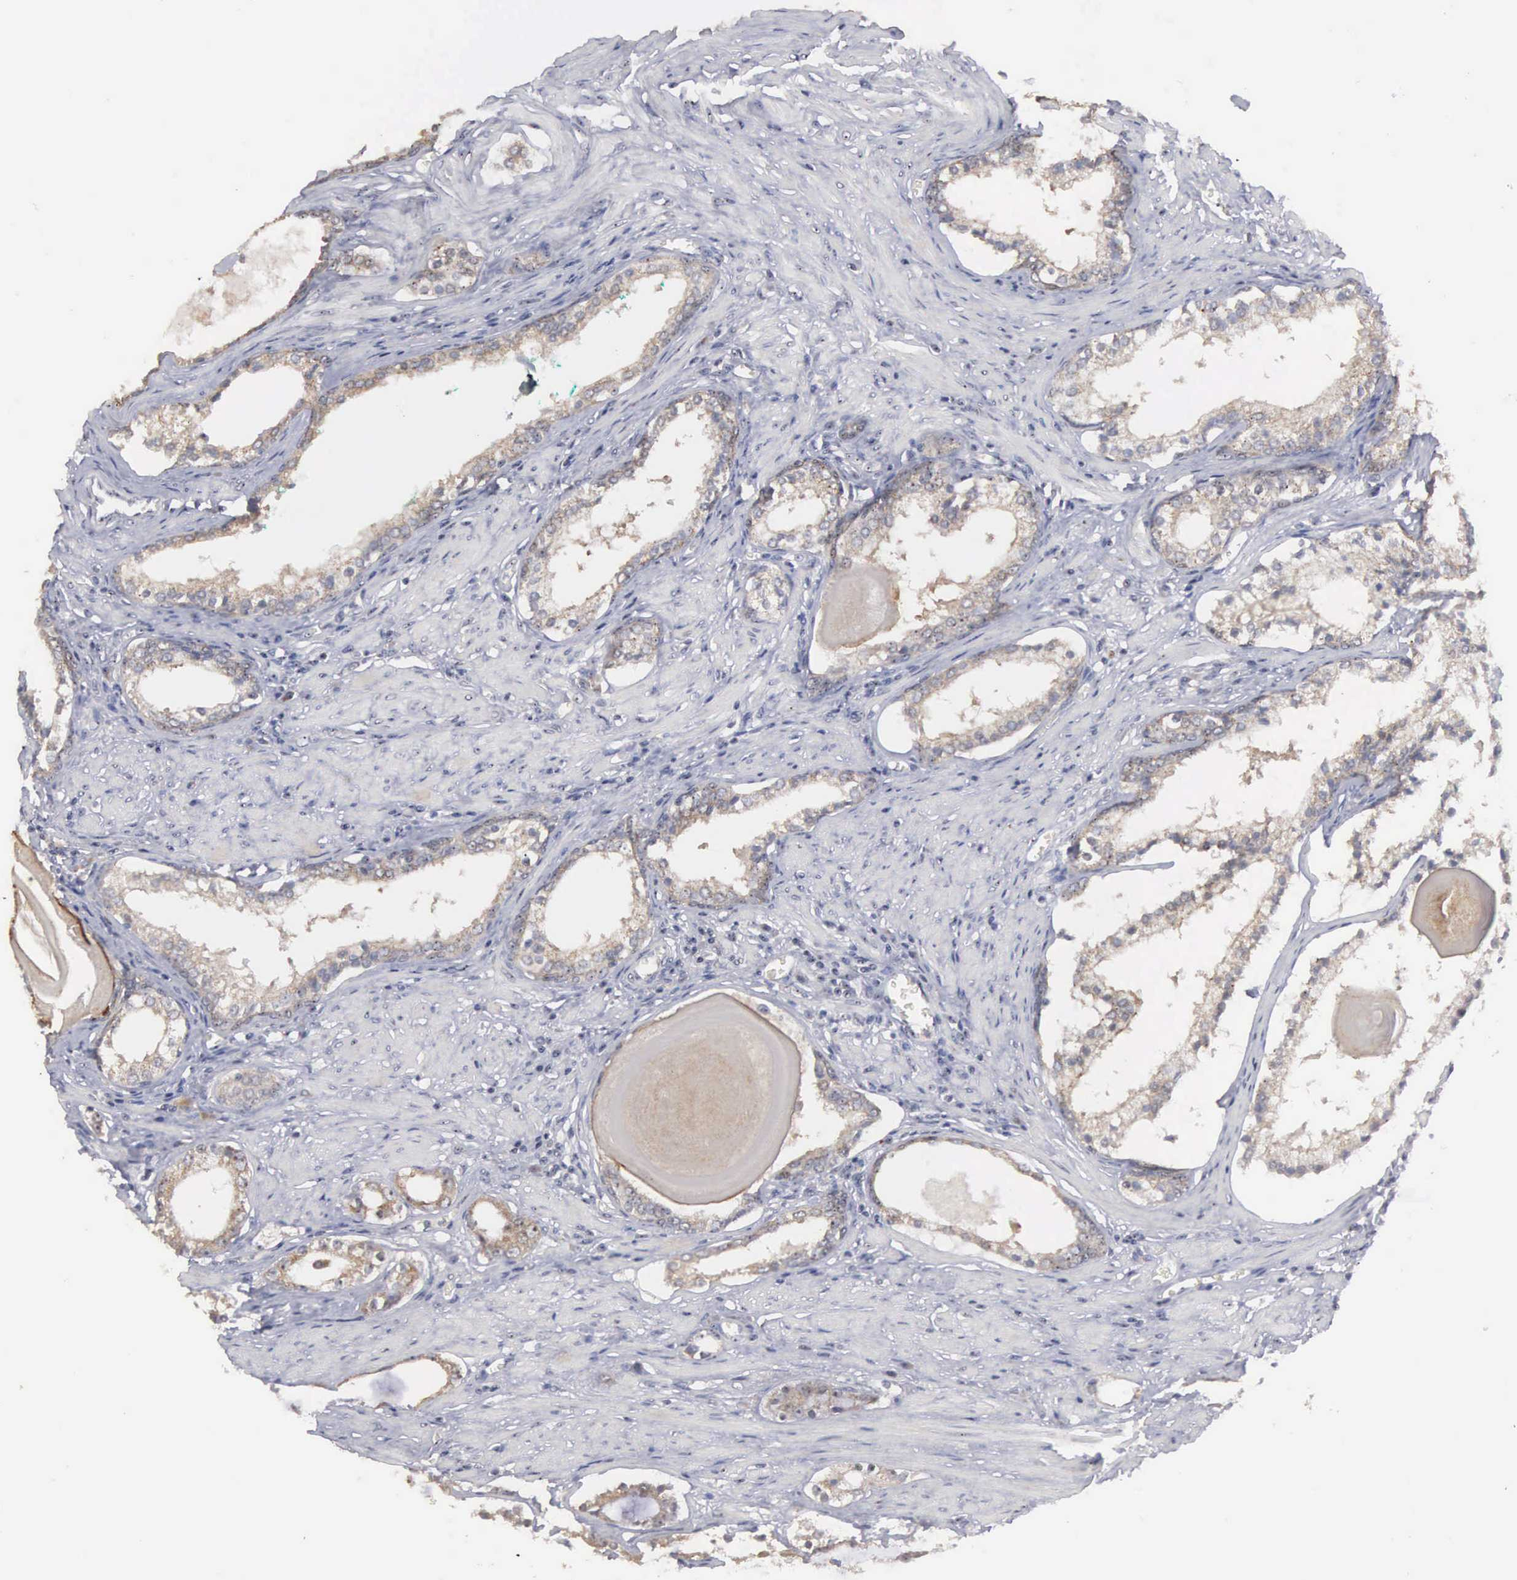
{"staining": {"intensity": "weak", "quantity": ">75%", "location": "cytoplasmic/membranous"}, "tissue": "prostate cancer", "cell_type": "Tumor cells", "image_type": "cancer", "snomed": [{"axis": "morphology", "description": "Adenocarcinoma, Medium grade"}, {"axis": "topography", "description": "Prostate"}], "caption": "Protein expression analysis of human adenocarcinoma (medium-grade) (prostate) reveals weak cytoplasmic/membranous expression in approximately >75% of tumor cells. (brown staining indicates protein expression, while blue staining denotes nuclei).", "gene": "AMN", "patient": {"sex": "male", "age": 73}}